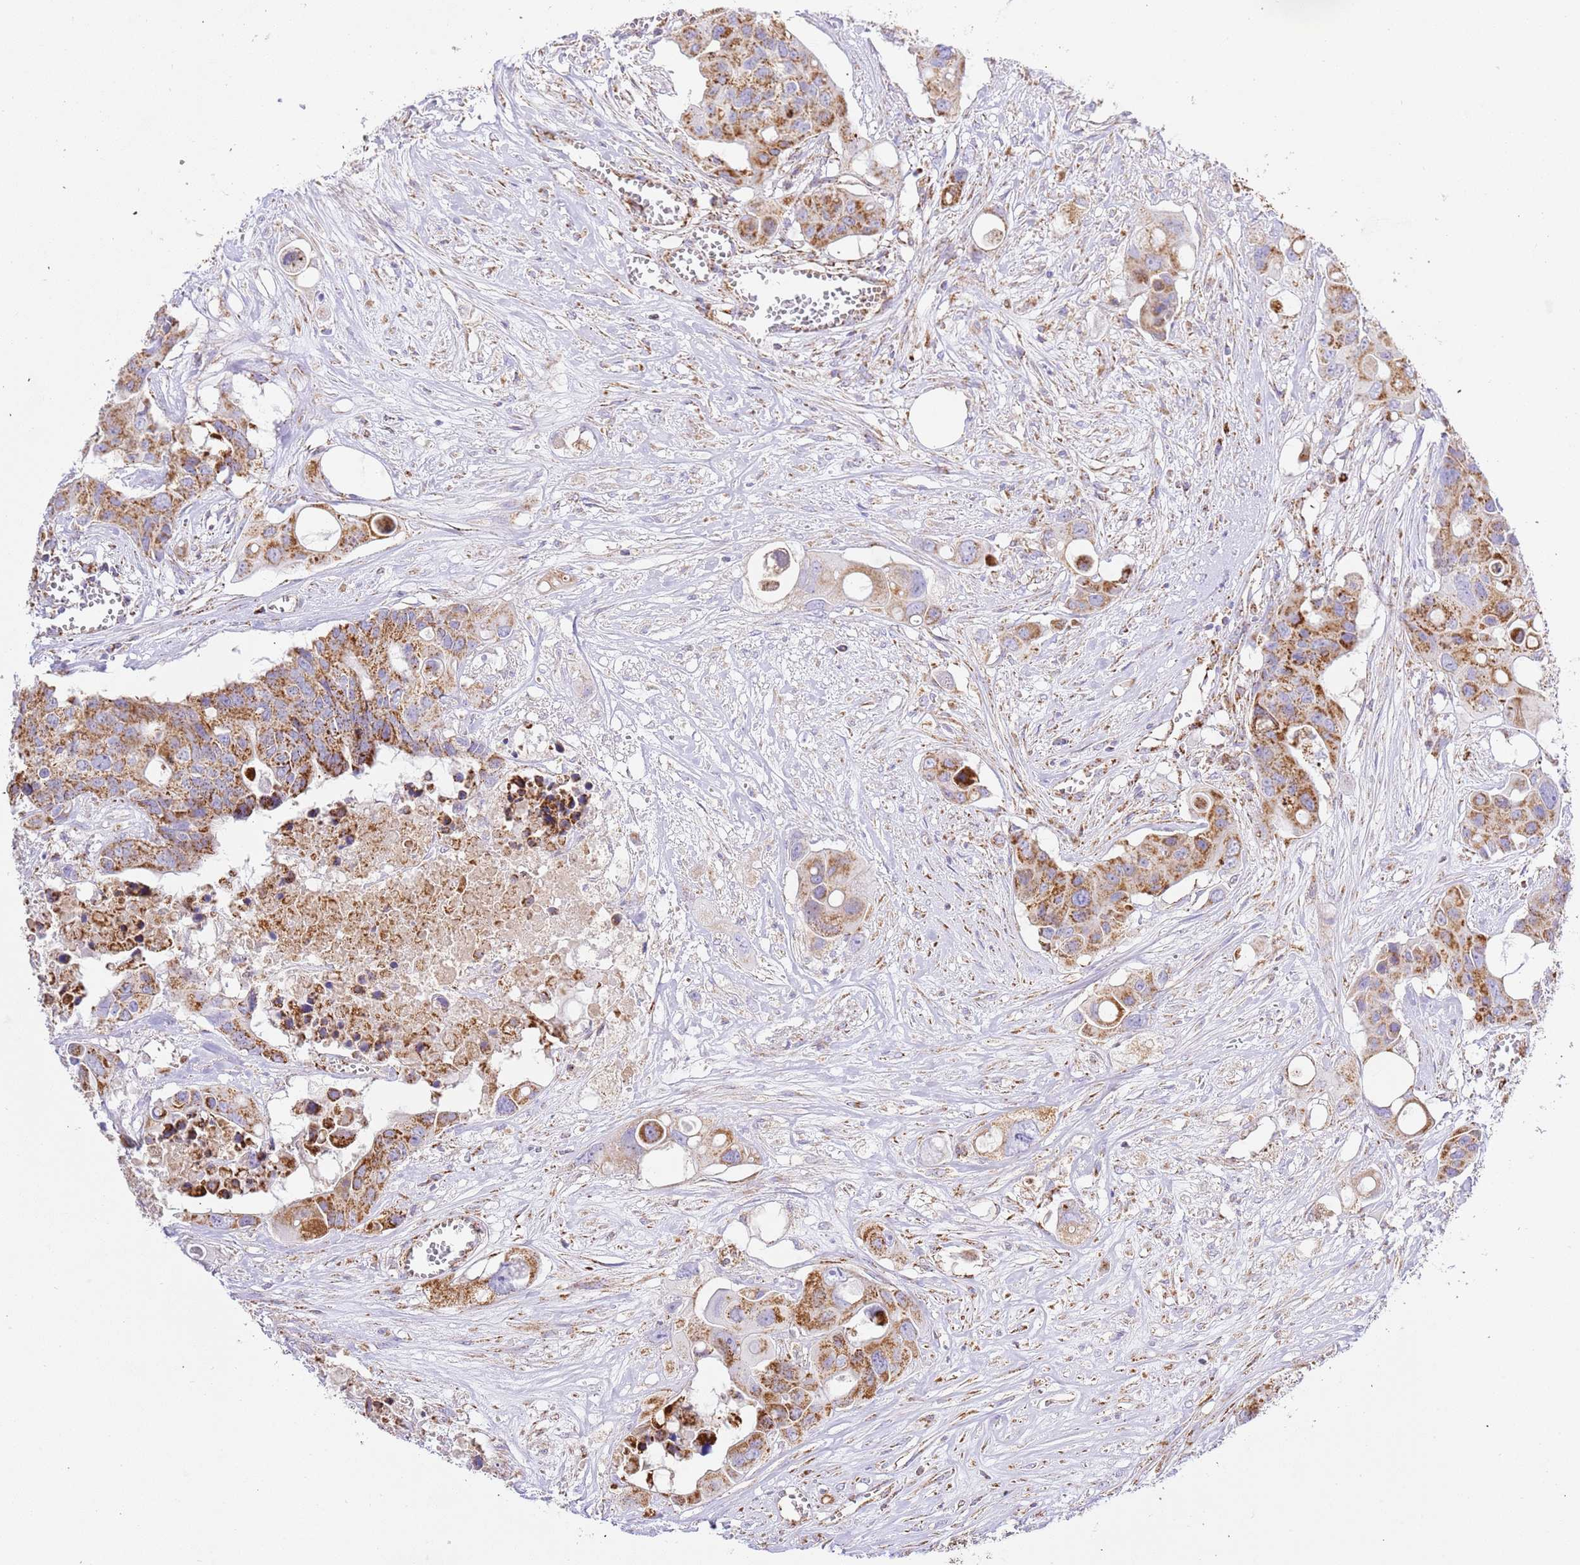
{"staining": {"intensity": "moderate", "quantity": ">75%", "location": "cytoplasmic/membranous"}, "tissue": "colorectal cancer", "cell_type": "Tumor cells", "image_type": "cancer", "snomed": [{"axis": "morphology", "description": "Adenocarcinoma, NOS"}, {"axis": "topography", "description": "Colon"}], "caption": "Immunohistochemistry (IHC) of human colorectal cancer (adenocarcinoma) reveals medium levels of moderate cytoplasmic/membranous positivity in about >75% of tumor cells. The protein of interest is shown in brown color, while the nuclei are stained blue.", "gene": "ZBTB39", "patient": {"sex": "male", "age": 77}}